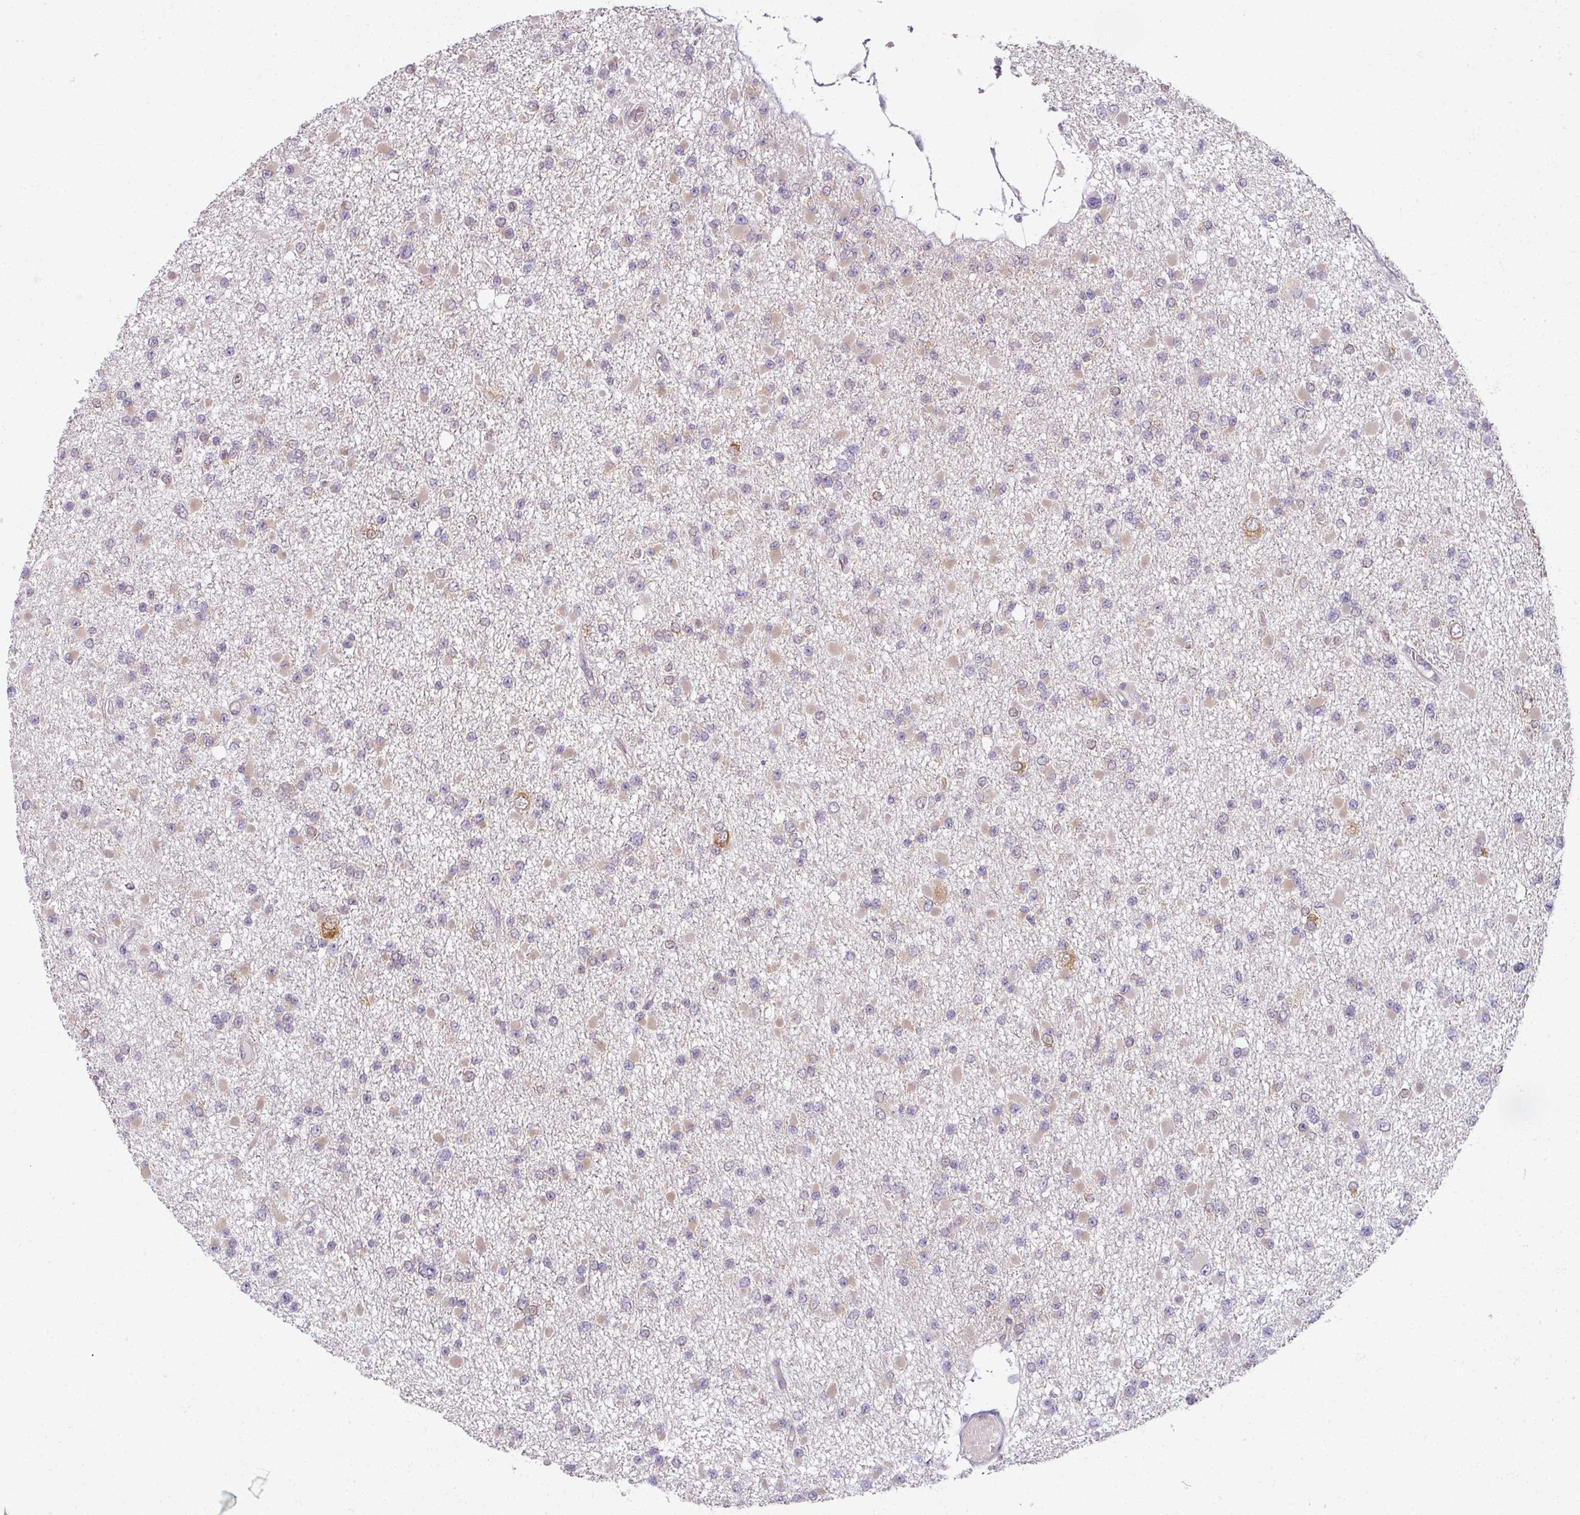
{"staining": {"intensity": "negative", "quantity": "none", "location": "none"}, "tissue": "glioma", "cell_type": "Tumor cells", "image_type": "cancer", "snomed": [{"axis": "morphology", "description": "Glioma, malignant, Low grade"}, {"axis": "topography", "description": "Brain"}], "caption": "Immunohistochemistry (IHC) photomicrograph of glioma stained for a protein (brown), which exhibits no positivity in tumor cells.", "gene": "AGPAT4", "patient": {"sex": "female", "age": 22}}